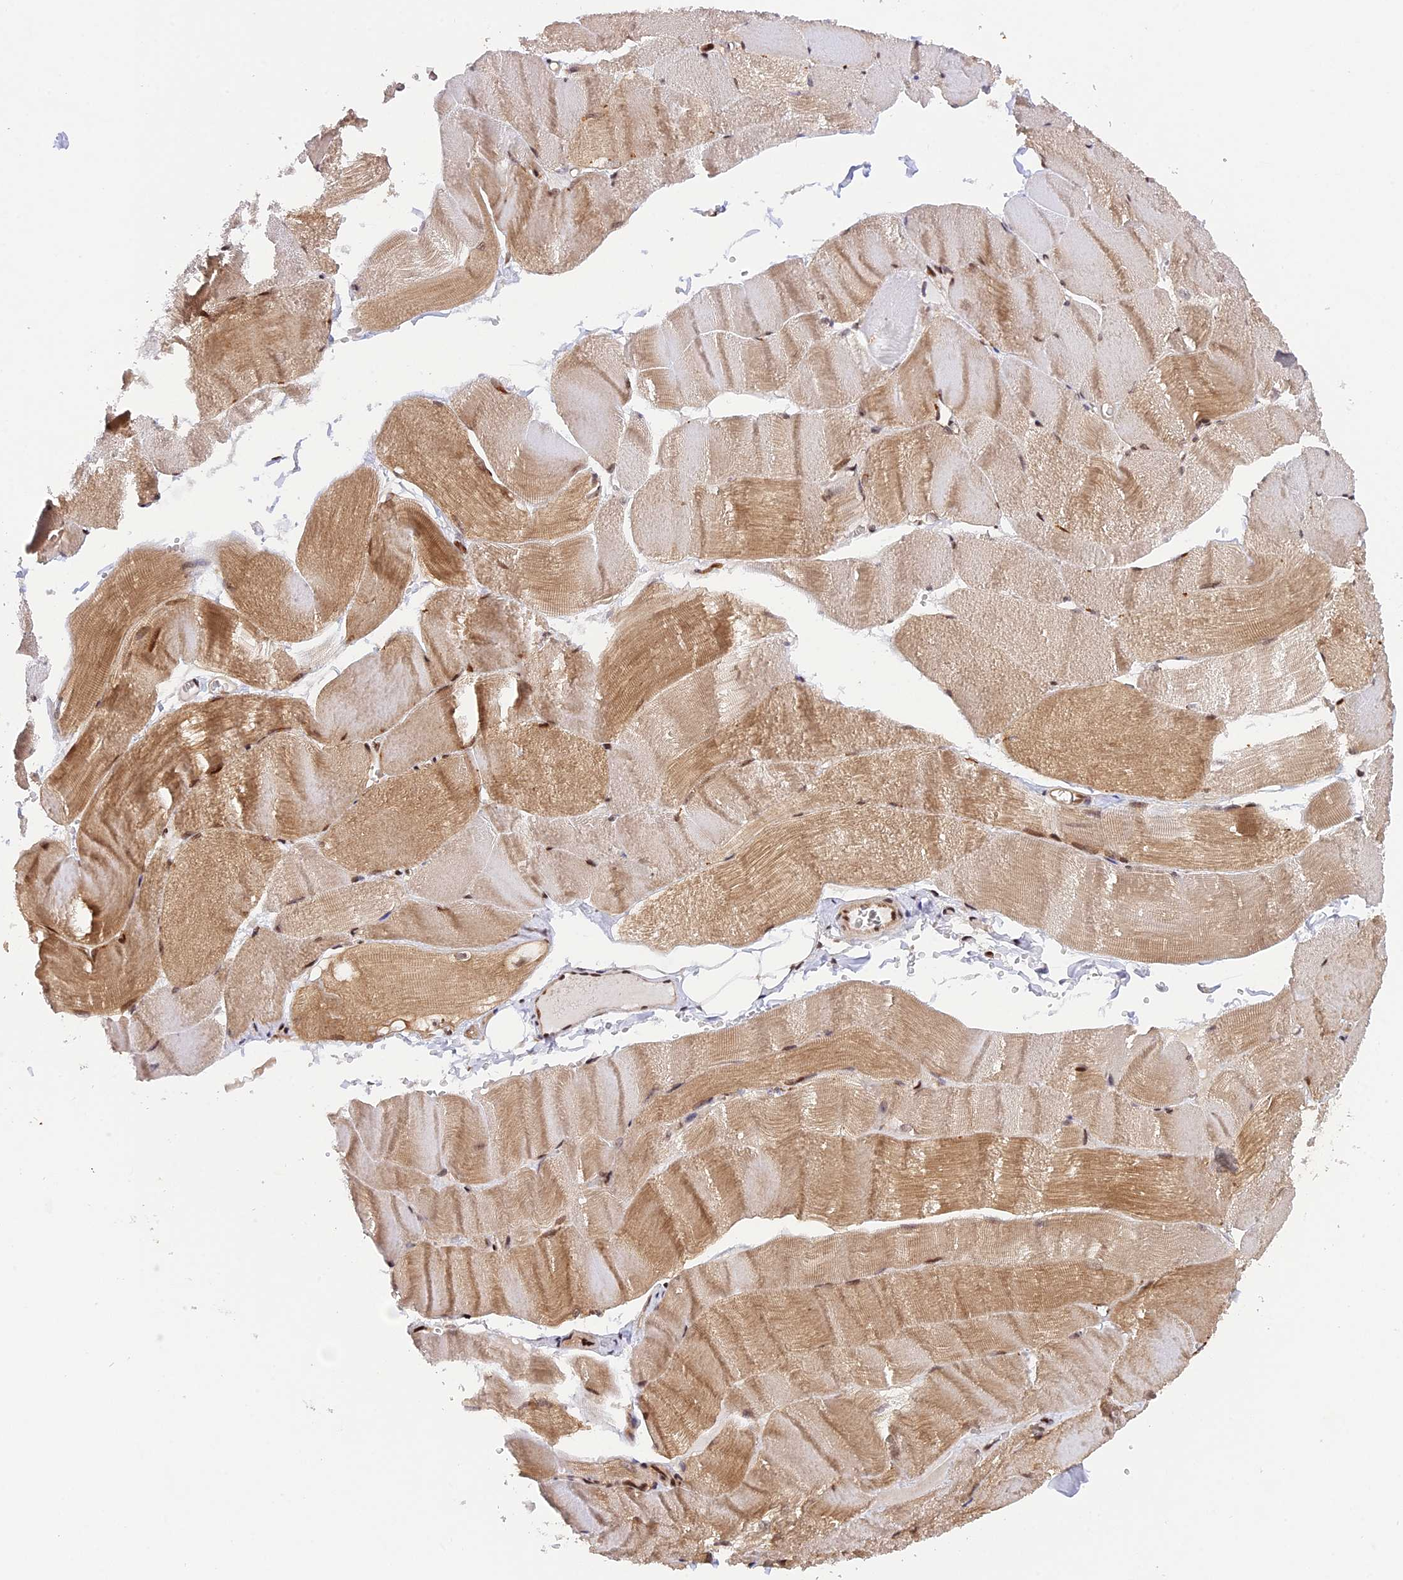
{"staining": {"intensity": "moderate", "quantity": "25%-75%", "location": "cytoplasmic/membranous,nuclear"}, "tissue": "skeletal muscle", "cell_type": "Myocytes", "image_type": "normal", "snomed": [{"axis": "morphology", "description": "Normal tissue, NOS"}, {"axis": "morphology", "description": "Basal cell carcinoma"}, {"axis": "topography", "description": "Skeletal muscle"}], "caption": "Immunohistochemical staining of benign human skeletal muscle reveals moderate cytoplasmic/membranous,nuclear protein positivity in about 25%-75% of myocytes.", "gene": "SAMD4A", "patient": {"sex": "female", "age": 64}}